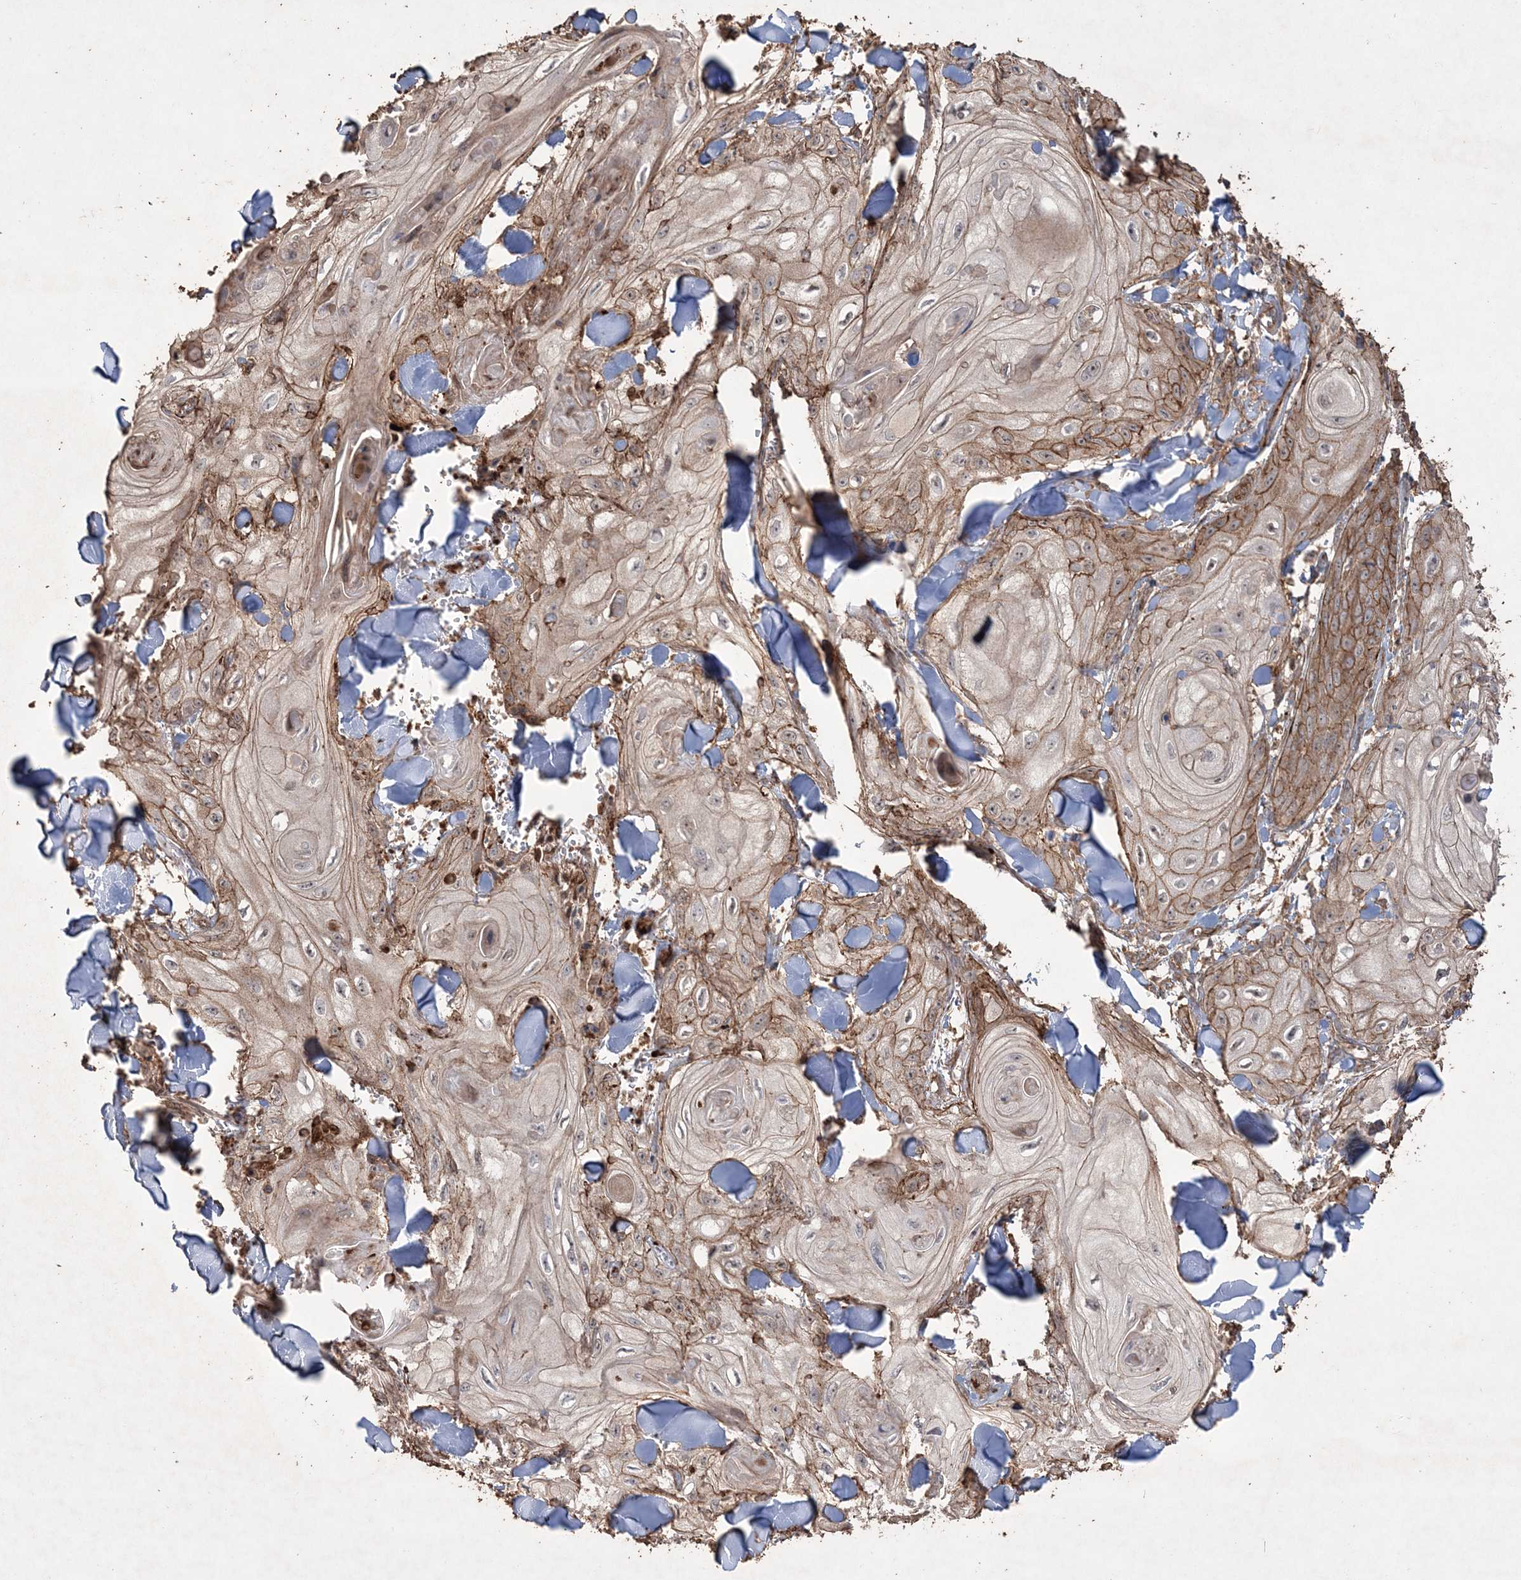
{"staining": {"intensity": "moderate", "quantity": ">75%", "location": "cytoplasmic/membranous"}, "tissue": "skin cancer", "cell_type": "Tumor cells", "image_type": "cancer", "snomed": [{"axis": "morphology", "description": "Squamous cell carcinoma, NOS"}, {"axis": "topography", "description": "Skin"}], "caption": "Squamous cell carcinoma (skin) stained for a protein (brown) exhibits moderate cytoplasmic/membranous positive positivity in about >75% of tumor cells.", "gene": "TTC7A", "patient": {"sex": "male", "age": 74}}